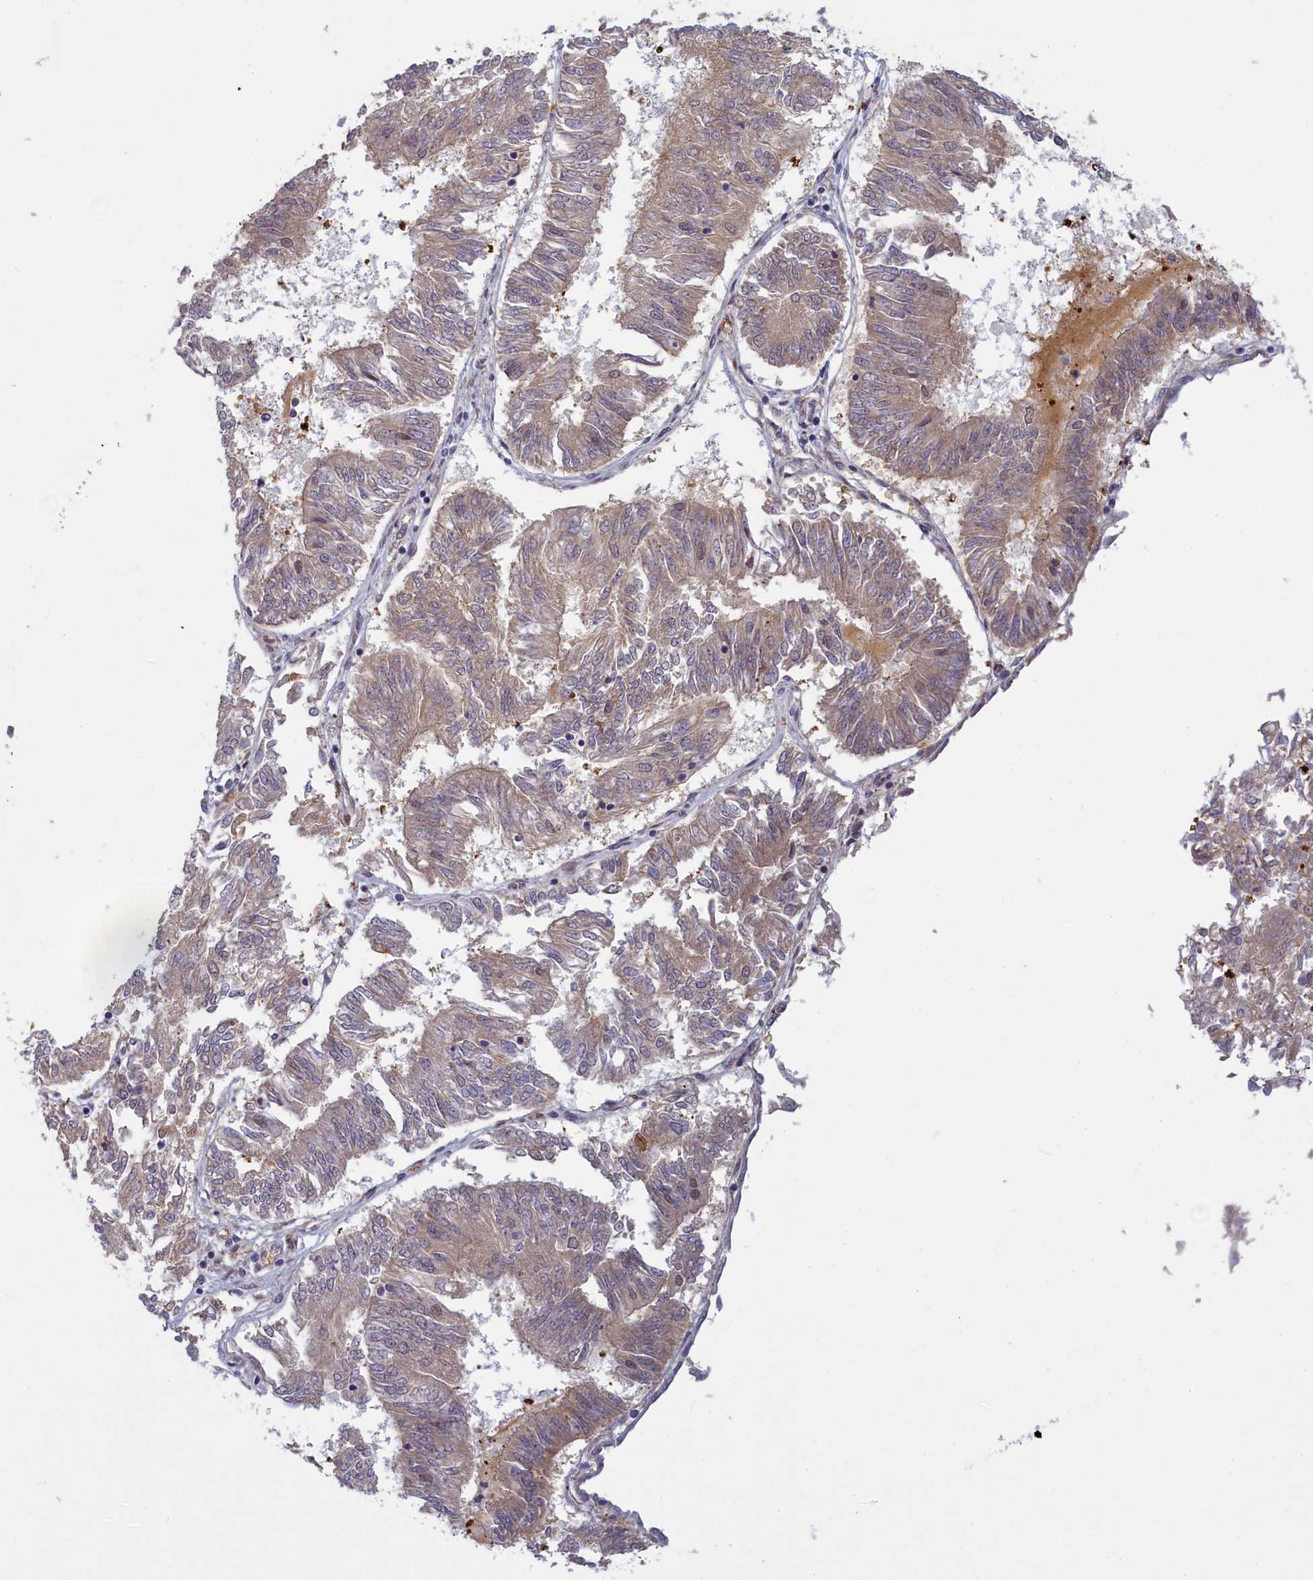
{"staining": {"intensity": "weak", "quantity": "25%-75%", "location": "cytoplasmic/membranous"}, "tissue": "endometrial cancer", "cell_type": "Tumor cells", "image_type": "cancer", "snomed": [{"axis": "morphology", "description": "Adenocarcinoma, NOS"}, {"axis": "topography", "description": "Endometrium"}], "caption": "Brown immunohistochemical staining in human endometrial cancer exhibits weak cytoplasmic/membranous staining in approximately 25%-75% of tumor cells.", "gene": "ATF7IP2", "patient": {"sex": "female", "age": 58}}